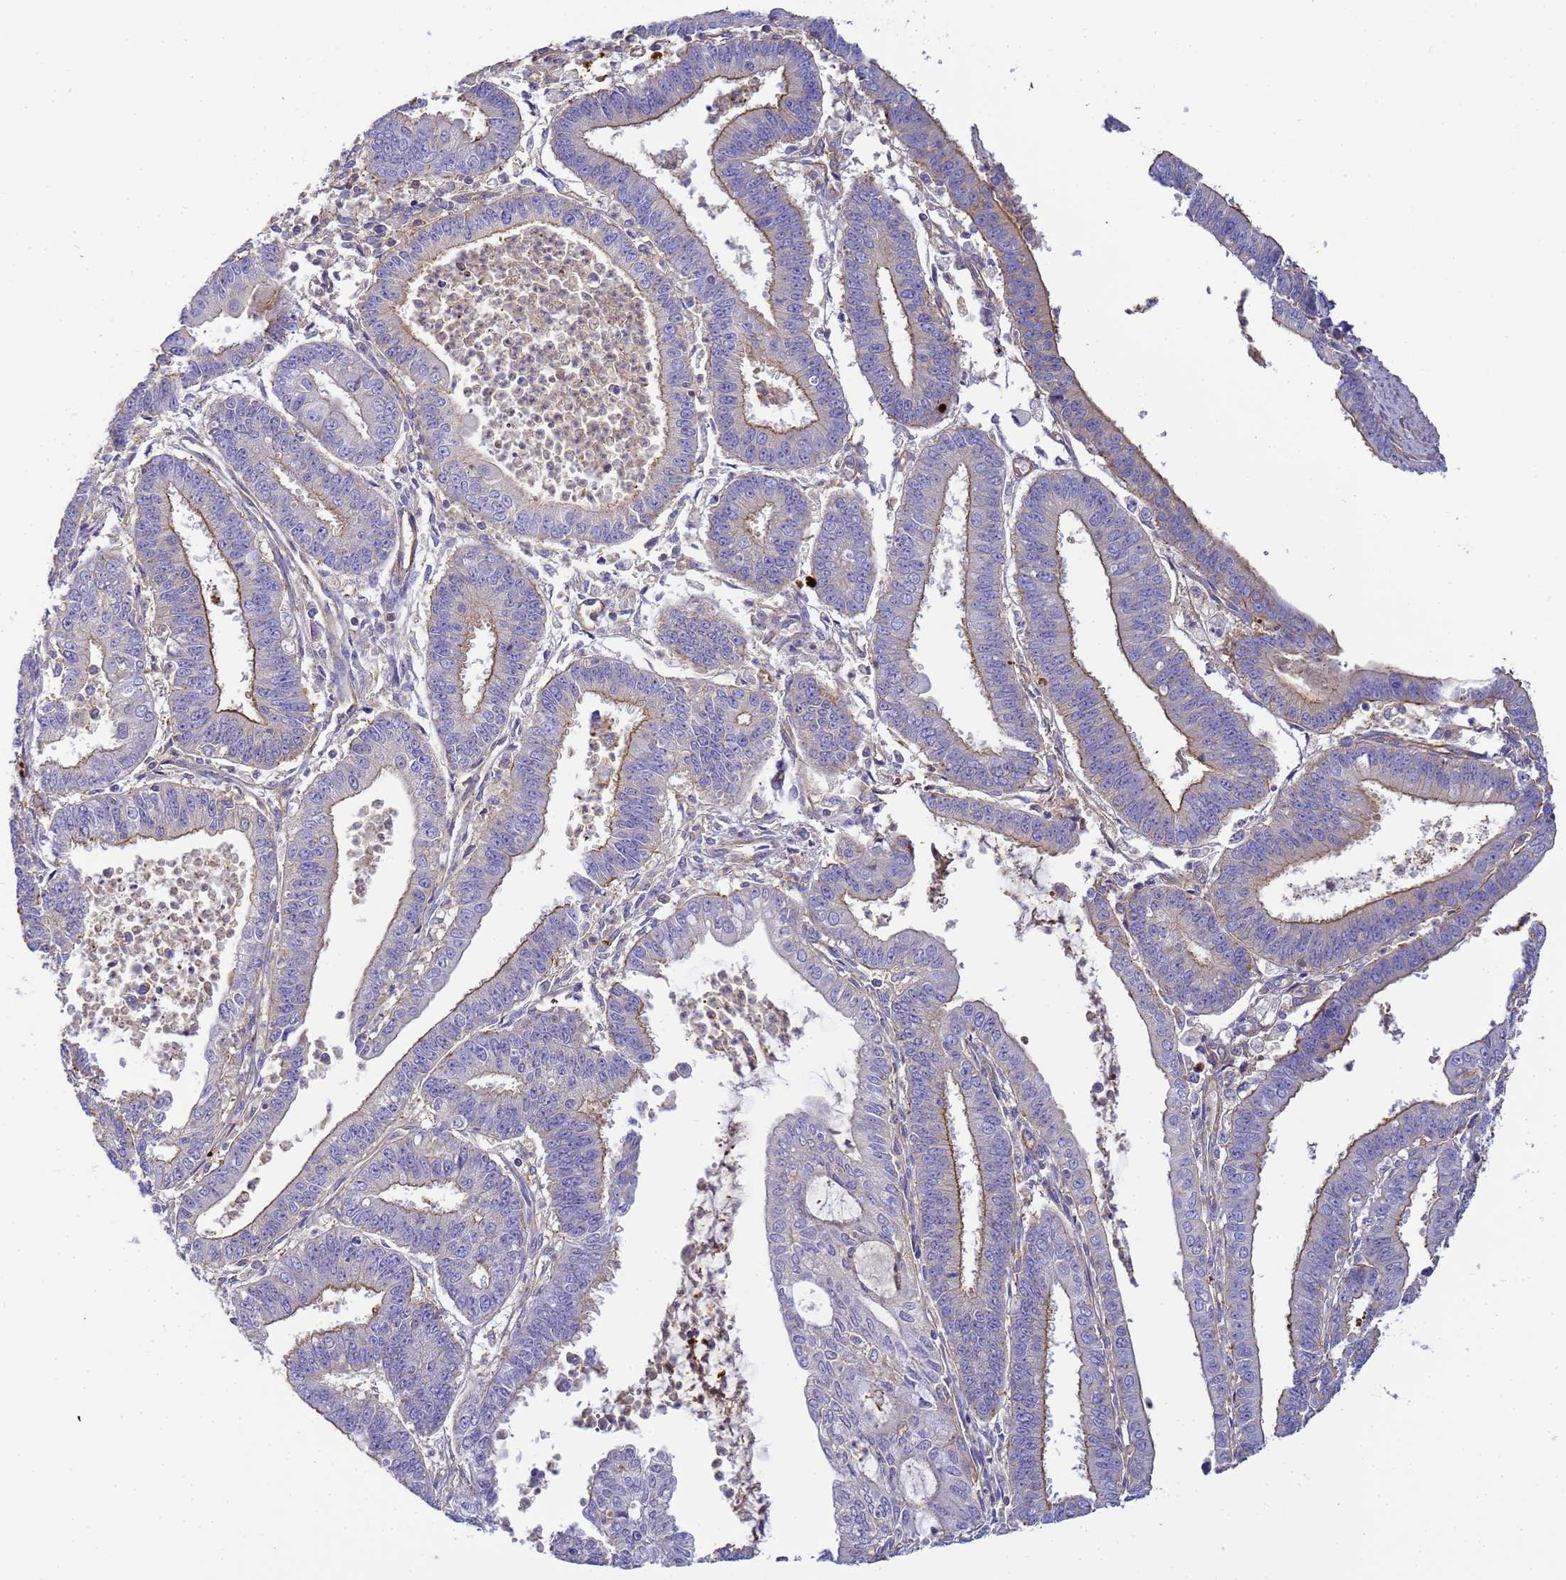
{"staining": {"intensity": "moderate", "quantity": "<25%", "location": "cytoplasmic/membranous"}, "tissue": "endometrial cancer", "cell_type": "Tumor cells", "image_type": "cancer", "snomed": [{"axis": "morphology", "description": "Adenocarcinoma, NOS"}, {"axis": "topography", "description": "Endometrium"}], "caption": "Immunohistochemical staining of human adenocarcinoma (endometrial) exhibits low levels of moderate cytoplasmic/membranous protein positivity in about <25% of tumor cells.", "gene": "MYL12A", "patient": {"sex": "female", "age": 73}}